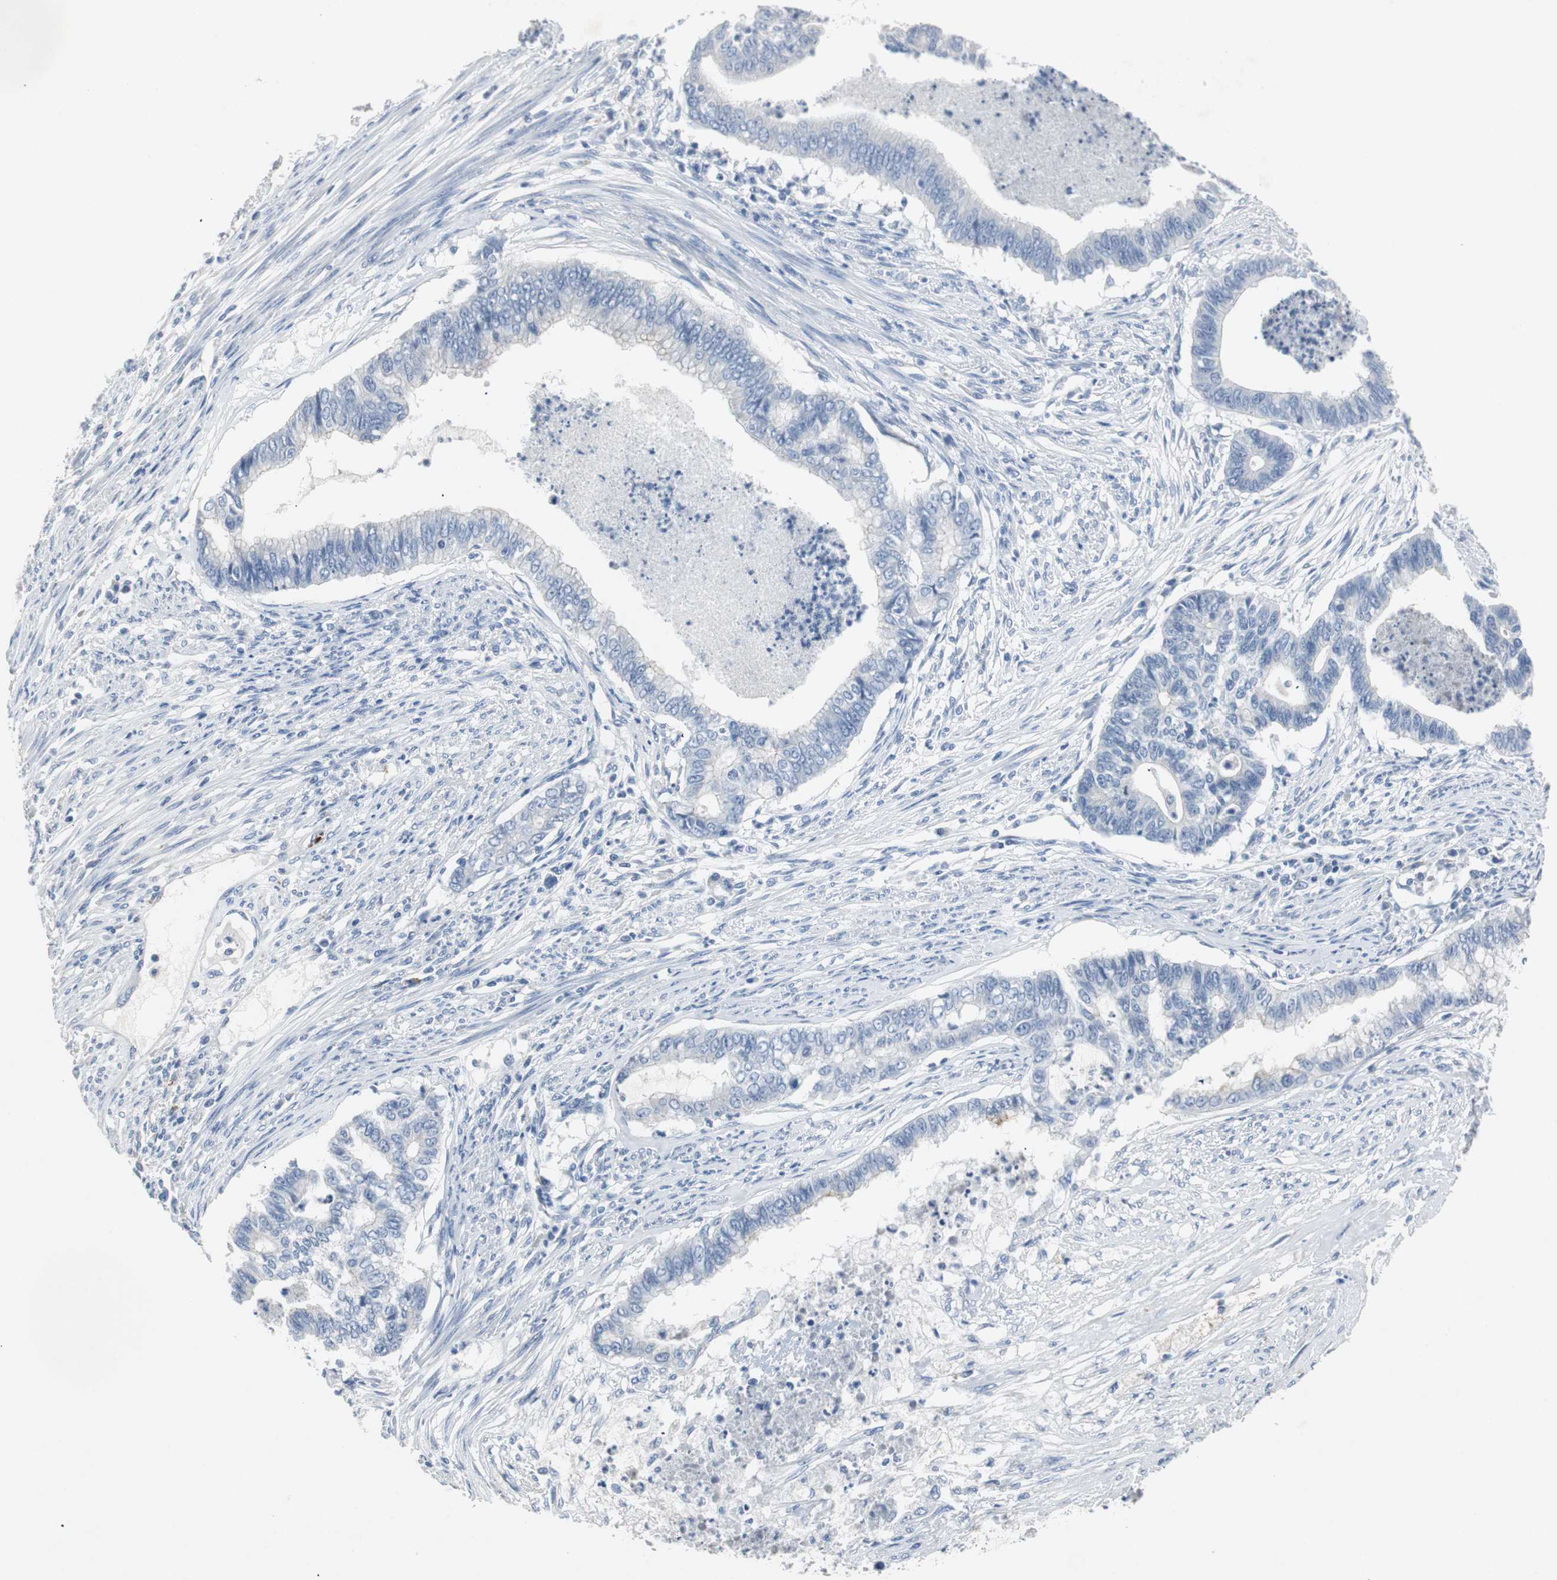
{"staining": {"intensity": "negative", "quantity": "none", "location": "none"}, "tissue": "endometrial cancer", "cell_type": "Tumor cells", "image_type": "cancer", "snomed": [{"axis": "morphology", "description": "Adenocarcinoma, NOS"}, {"axis": "topography", "description": "Endometrium"}], "caption": "Endometrial cancer was stained to show a protein in brown. There is no significant positivity in tumor cells.", "gene": "LRP2", "patient": {"sex": "female", "age": 79}}